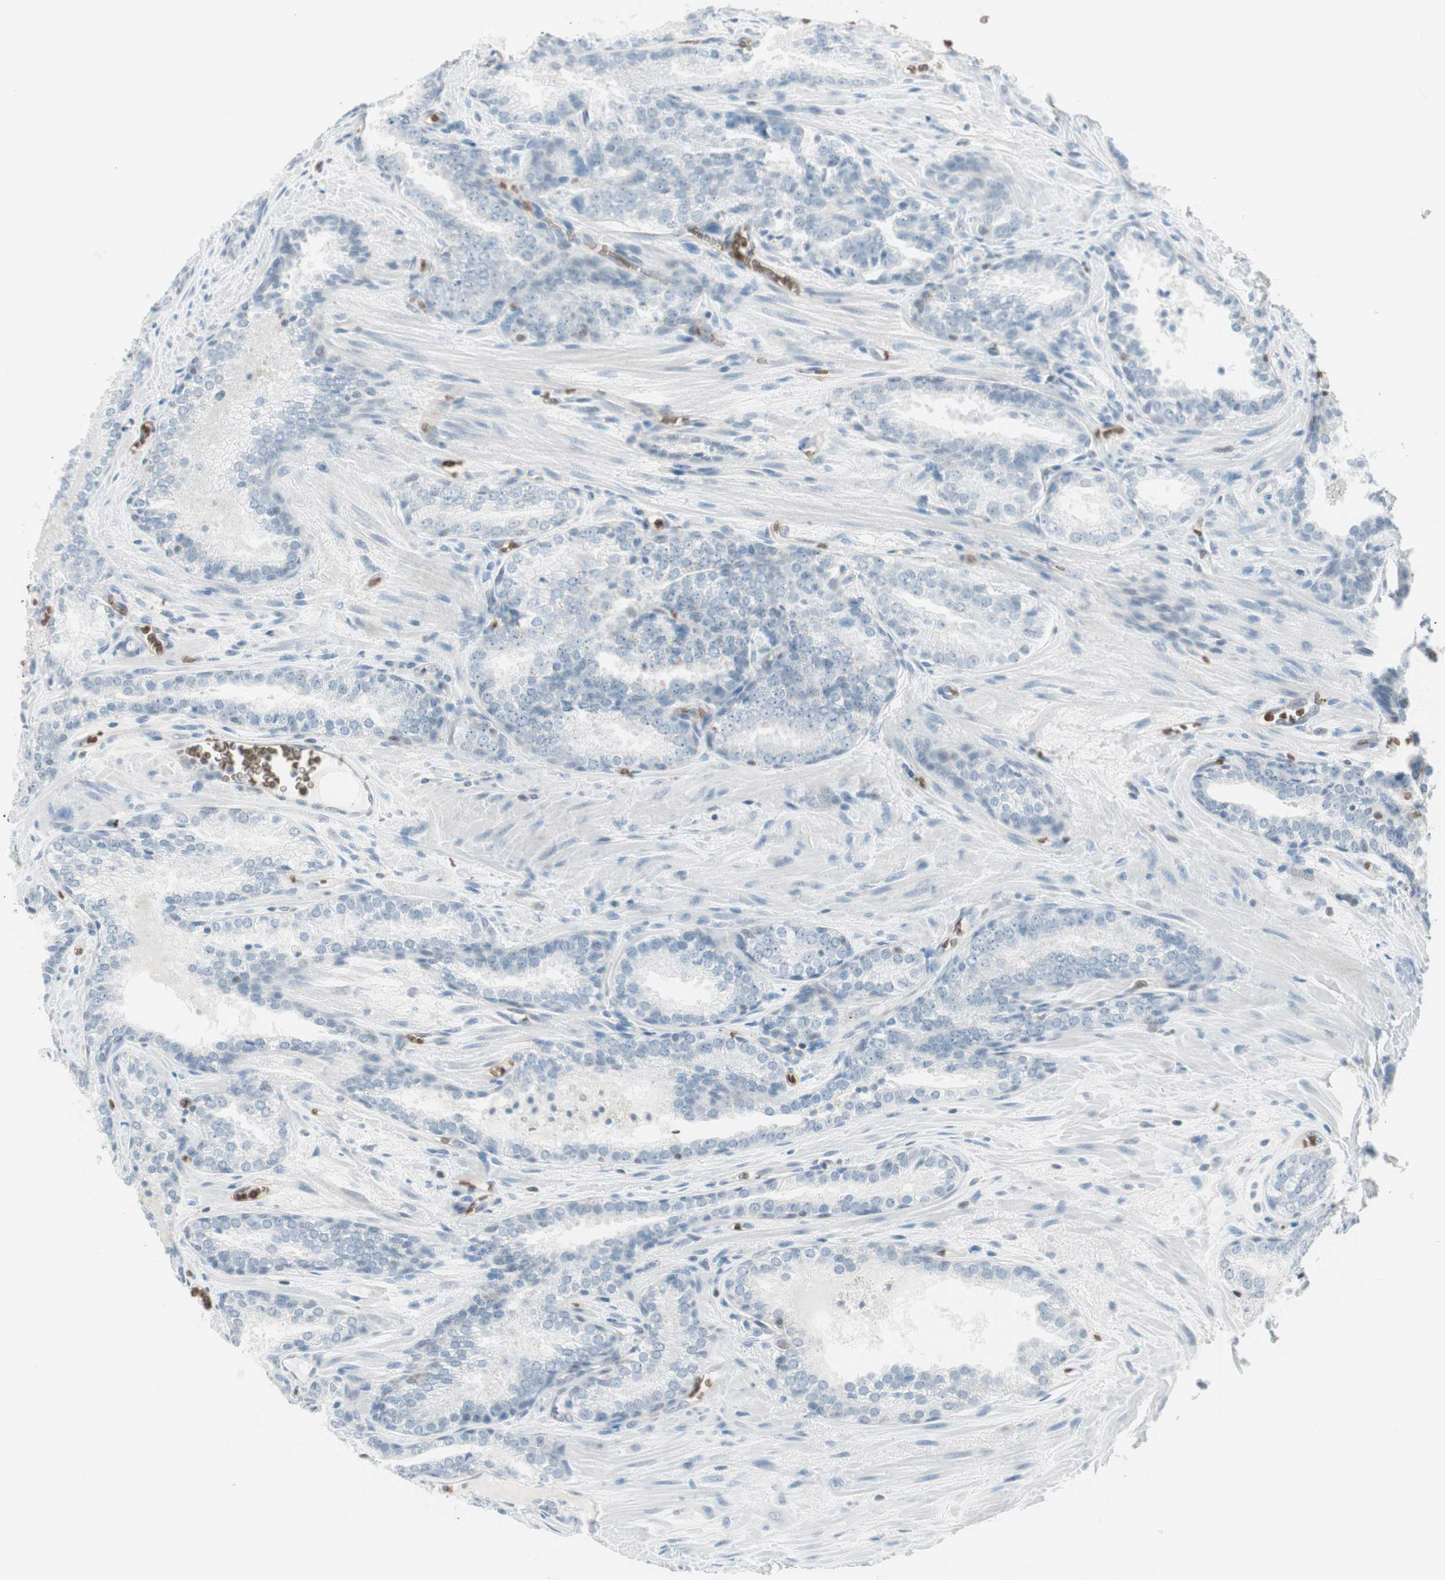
{"staining": {"intensity": "negative", "quantity": "none", "location": "none"}, "tissue": "prostate cancer", "cell_type": "Tumor cells", "image_type": "cancer", "snomed": [{"axis": "morphology", "description": "Adenocarcinoma, Low grade"}, {"axis": "topography", "description": "Prostate"}], "caption": "Adenocarcinoma (low-grade) (prostate) was stained to show a protein in brown. There is no significant positivity in tumor cells.", "gene": "MAP4K1", "patient": {"sex": "male", "age": 60}}